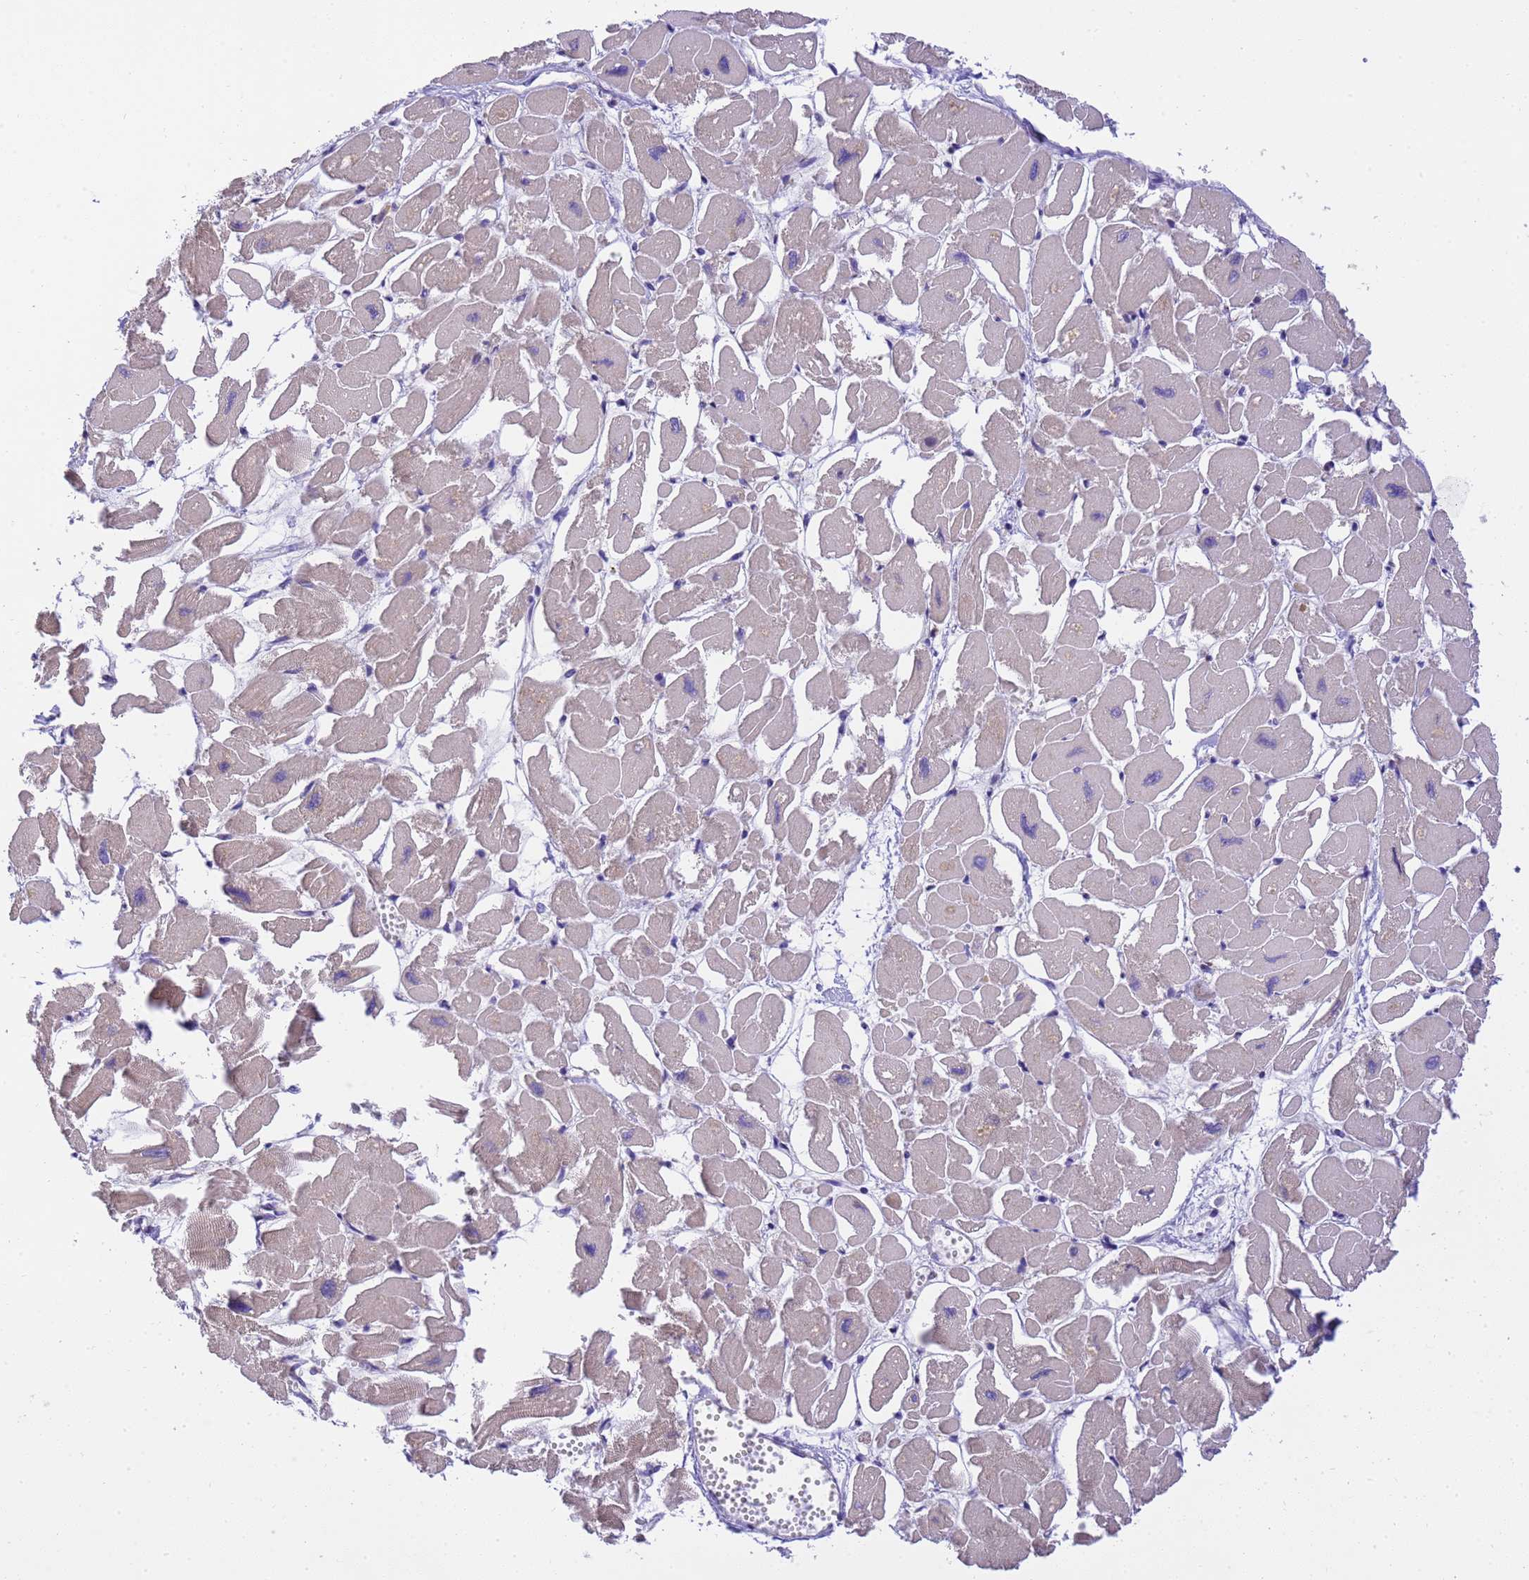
{"staining": {"intensity": "weak", "quantity": "25%-75%", "location": "cytoplasmic/membranous"}, "tissue": "heart muscle", "cell_type": "Cardiomyocytes", "image_type": "normal", "snomed": [{"axis": "morphology", "description": "Normal tissue, NOS"}, {"axis": "topography", "description": "Heart"}], "caption": "Immunohistochemistry image of benign human heart muscle stained for a protein (brown), which shows low levels of weak cytoplasmic/membranous expression in approximately 25%-75% of cardiomyocytes.", "gene": "RHBDD3", "patient": {"sex": "male", "age": 54}}